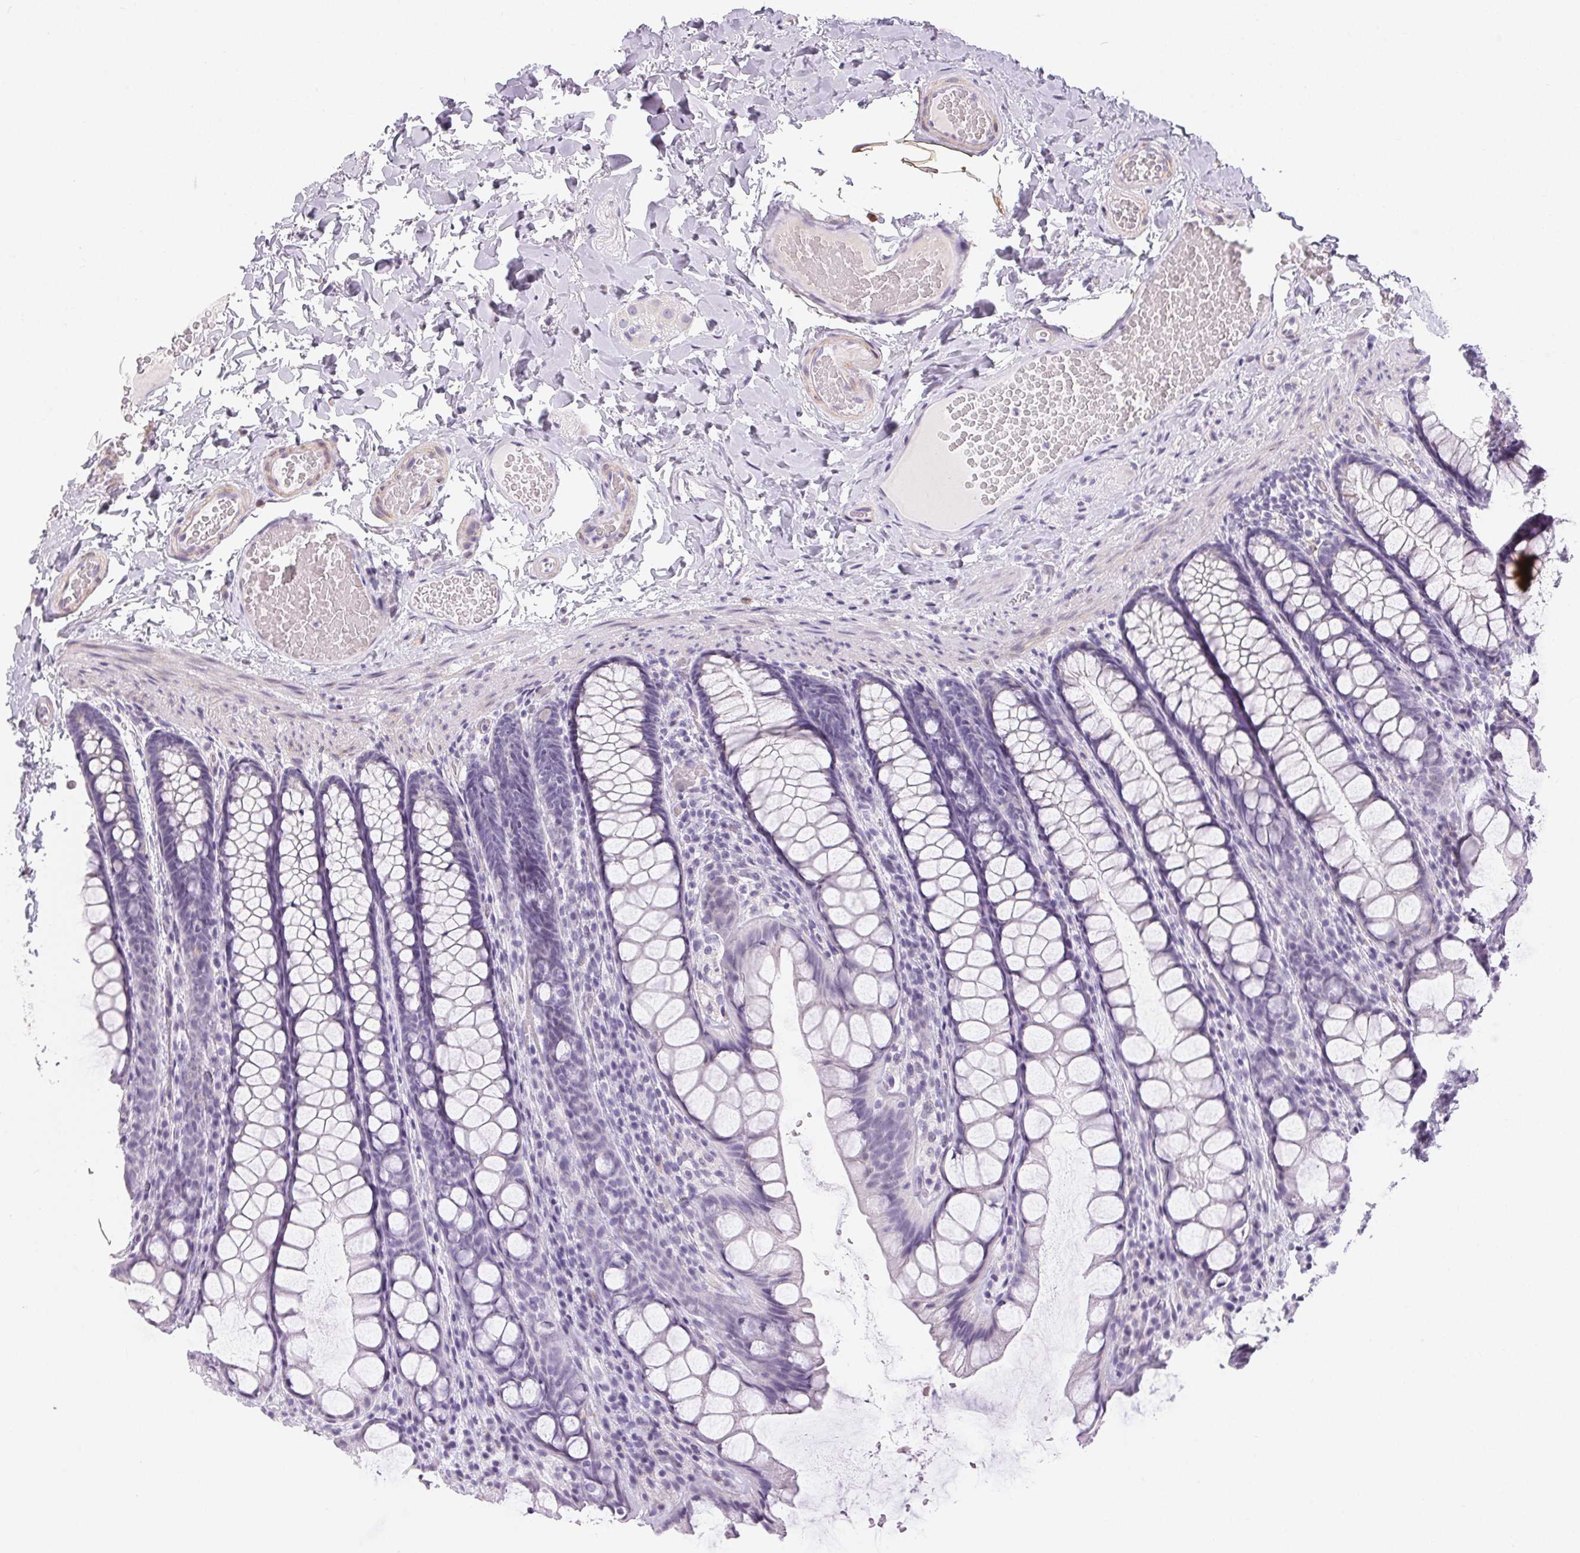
{"staining": {"intensity": "weak", "quantity": ">75%", "location": "cytoplasmic/membranous"}, "tissue": "colon", "cell_type": "Endothelial cells", "image_type": "normal", "snomed": [{"axis": "morphology", "description": "Normal tissue, NOS"}, {"axis": "topography", "description": "Colon"}], "caption": "Colon stained for a protein (brown) exhibits weak cytoplasmic/membranous positive expression in approximately >75% of endothelial cells.", "gene": "RPGRIP1", "patient": {"sex": "male", "age": 47}}